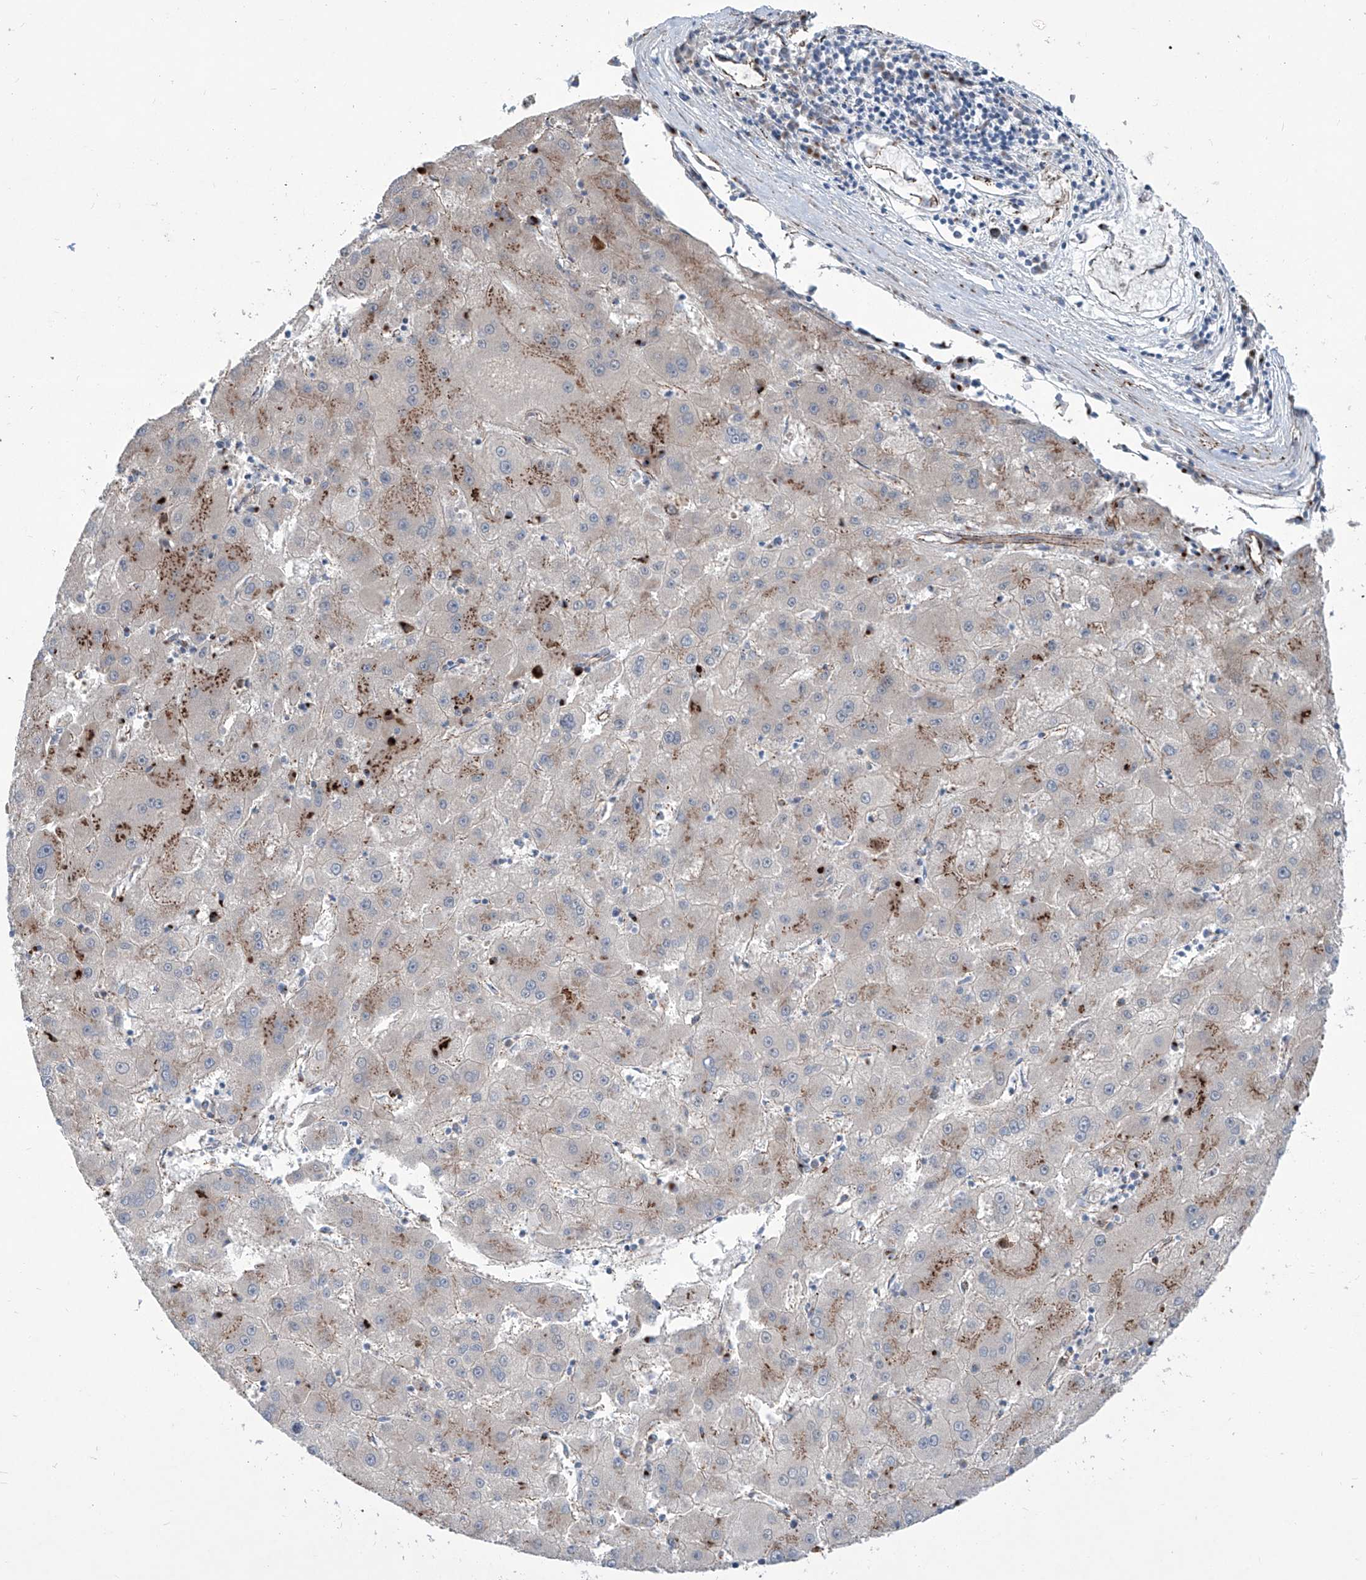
{"staining": {"intensity": "moderate", "quantity": "<25%", "location": "cytoplasmic/membranous"}, "tissue": "liver cancer", "cell_type": "Tumor cells", "image_type": "cancer", "snomed": [{"axis": "morphology", "description": "Carcinoma, Hepatocellular, NOS"}, {"axis": "topography", "description": "Liver"}], "caption": "The micrograph demonstrates staining of liver hepatocellular carcinoma, revealing moderate cytoplasmic/membranous protein positivity (brown color) within tumor cells.", "gene": "CDH5", "patient": {"sex": "male", "age": 72}}